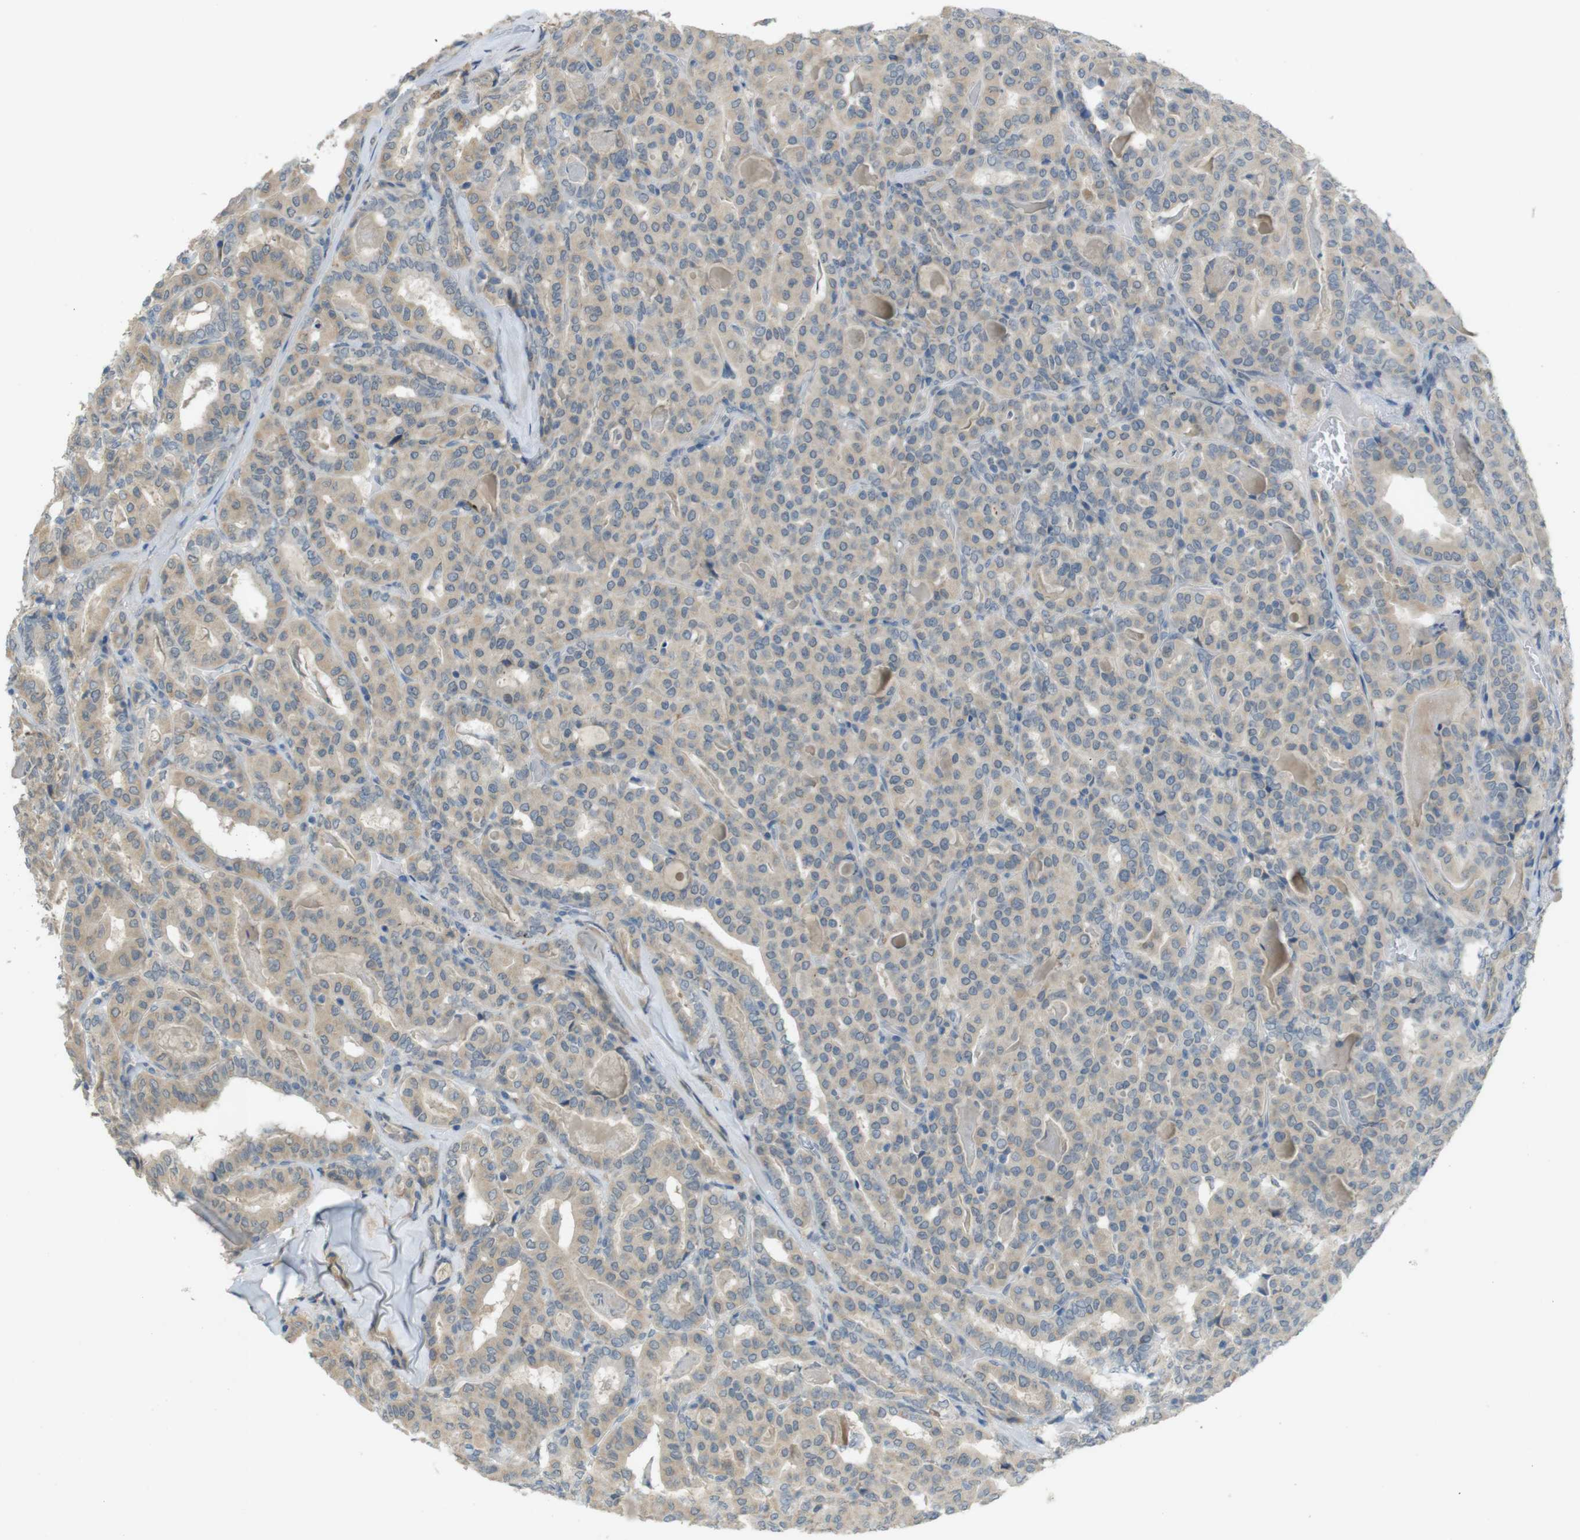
{"staining": {"intensity": "weak", "quantity": ">75%", "location": "cytoplasmic/membranous"}, "tissue": "thyroid cancer", "cell_type": "Tumor cells", "image_type": "cancer", "snomed": [{"axis": "morphology", "description": "Papillary adenocarcinoma, NOS"}, {"axis": "topography", "description": "Thyroid gland"}], "caption": "This histopathology image displays IHC staining of papillary adenocarcinoma (thyroid), with low weak cytoplasmic/membranous staining in approximately >75% of tumor cells.", "gene": "UGT8", "patient": {"sex": "female", "age": 42}}